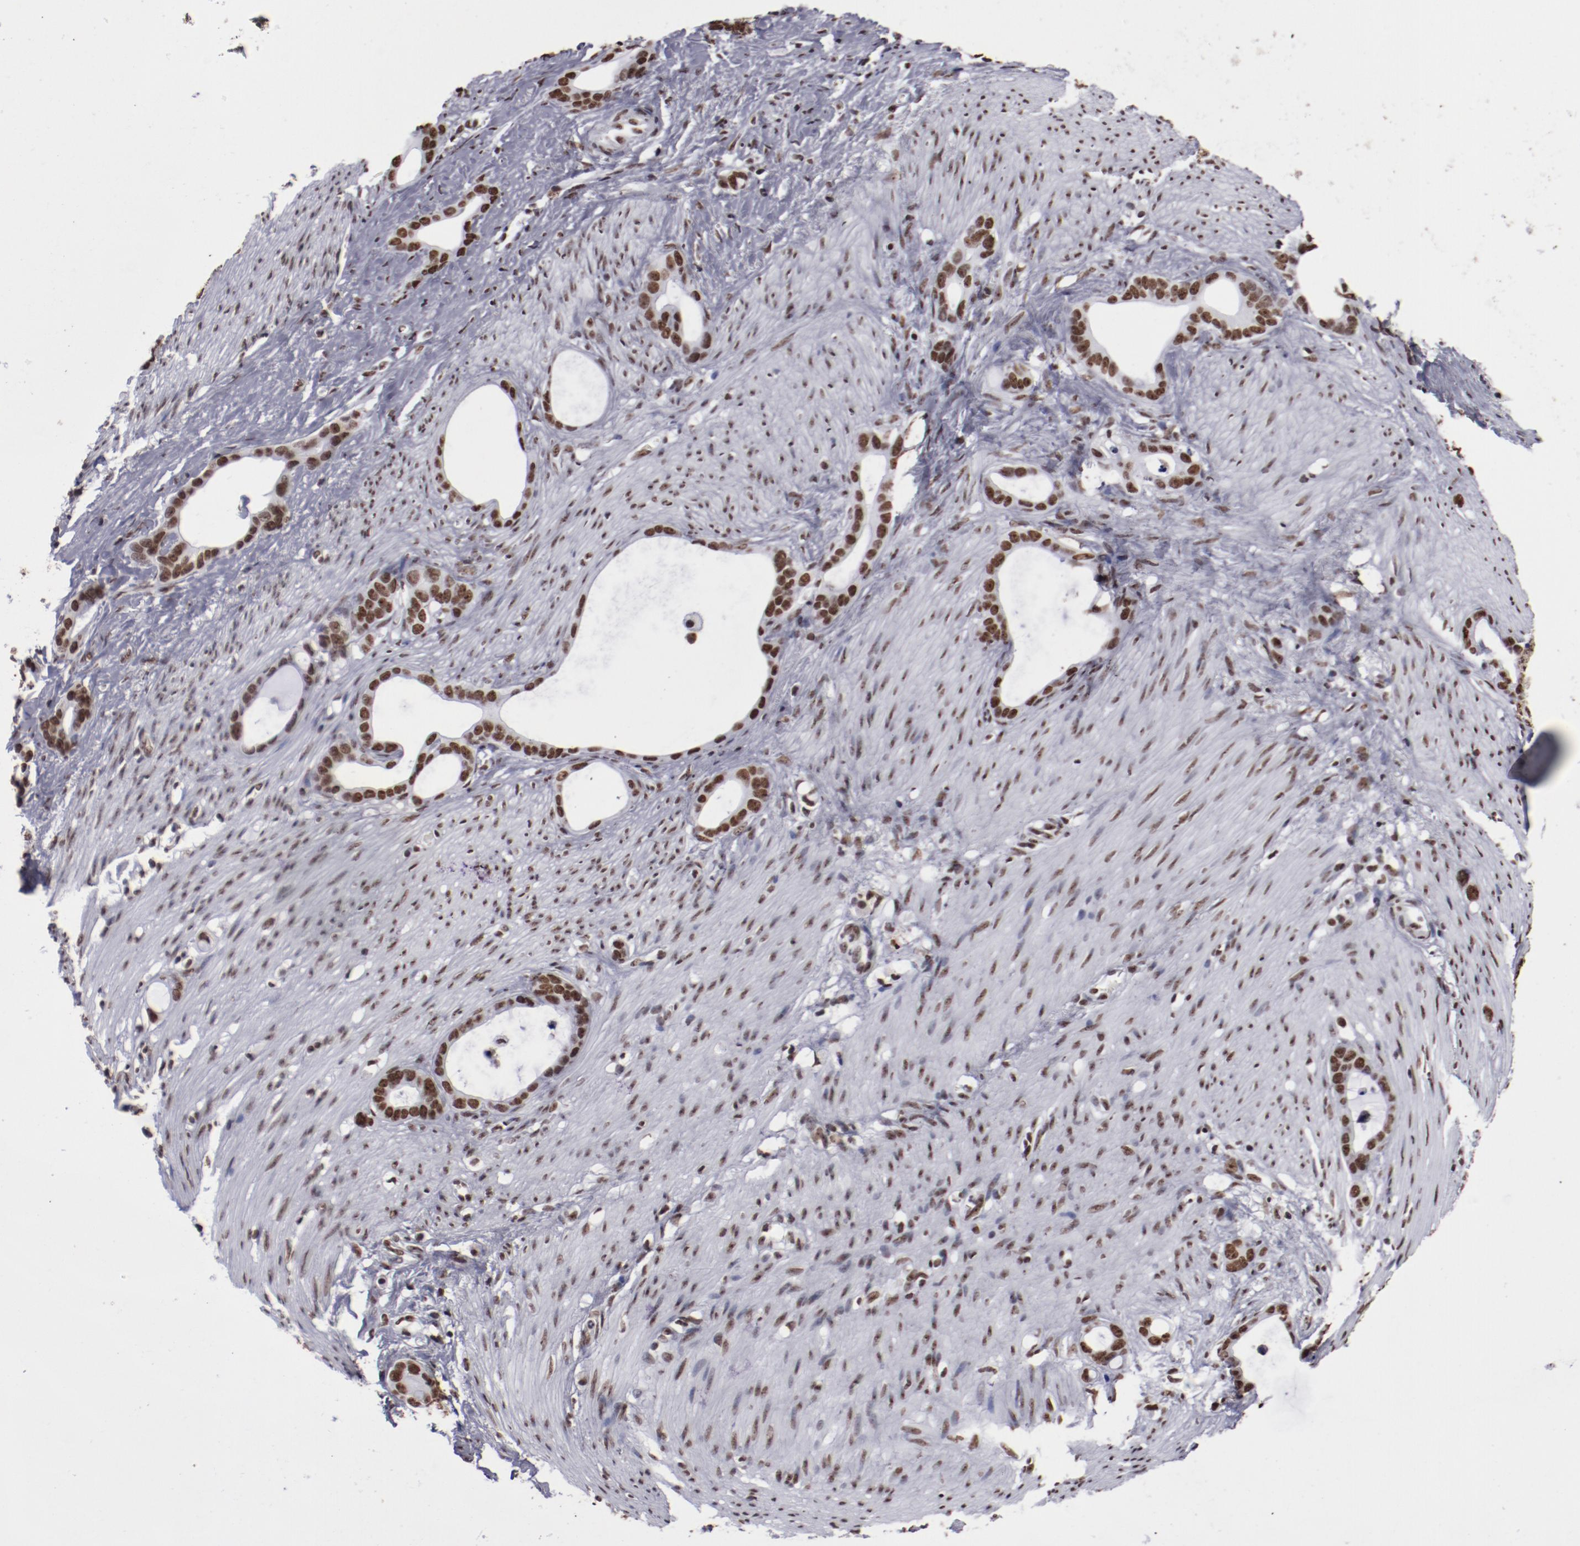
{"staining": {"intensity": "moderate", "quantity": ">75%", "location": "nuclear"}, "tissue": "stomach cancer", "cell_type": "Tumor cells", "image_type": "cancer", "snomed": [{"axis": "morphology", "description": "Adenocarcinoma, NOS"}, {"axis": "topography", "description": "Stomach"}], "caption": "Tumor cells exhibit medium levels of moderate nuclear positivity in approximately >75% of cells in human stomach adenocarcinoma.", "gene": "HNRNPA2B1", "patient": {"sex": "female", "age": 75}}